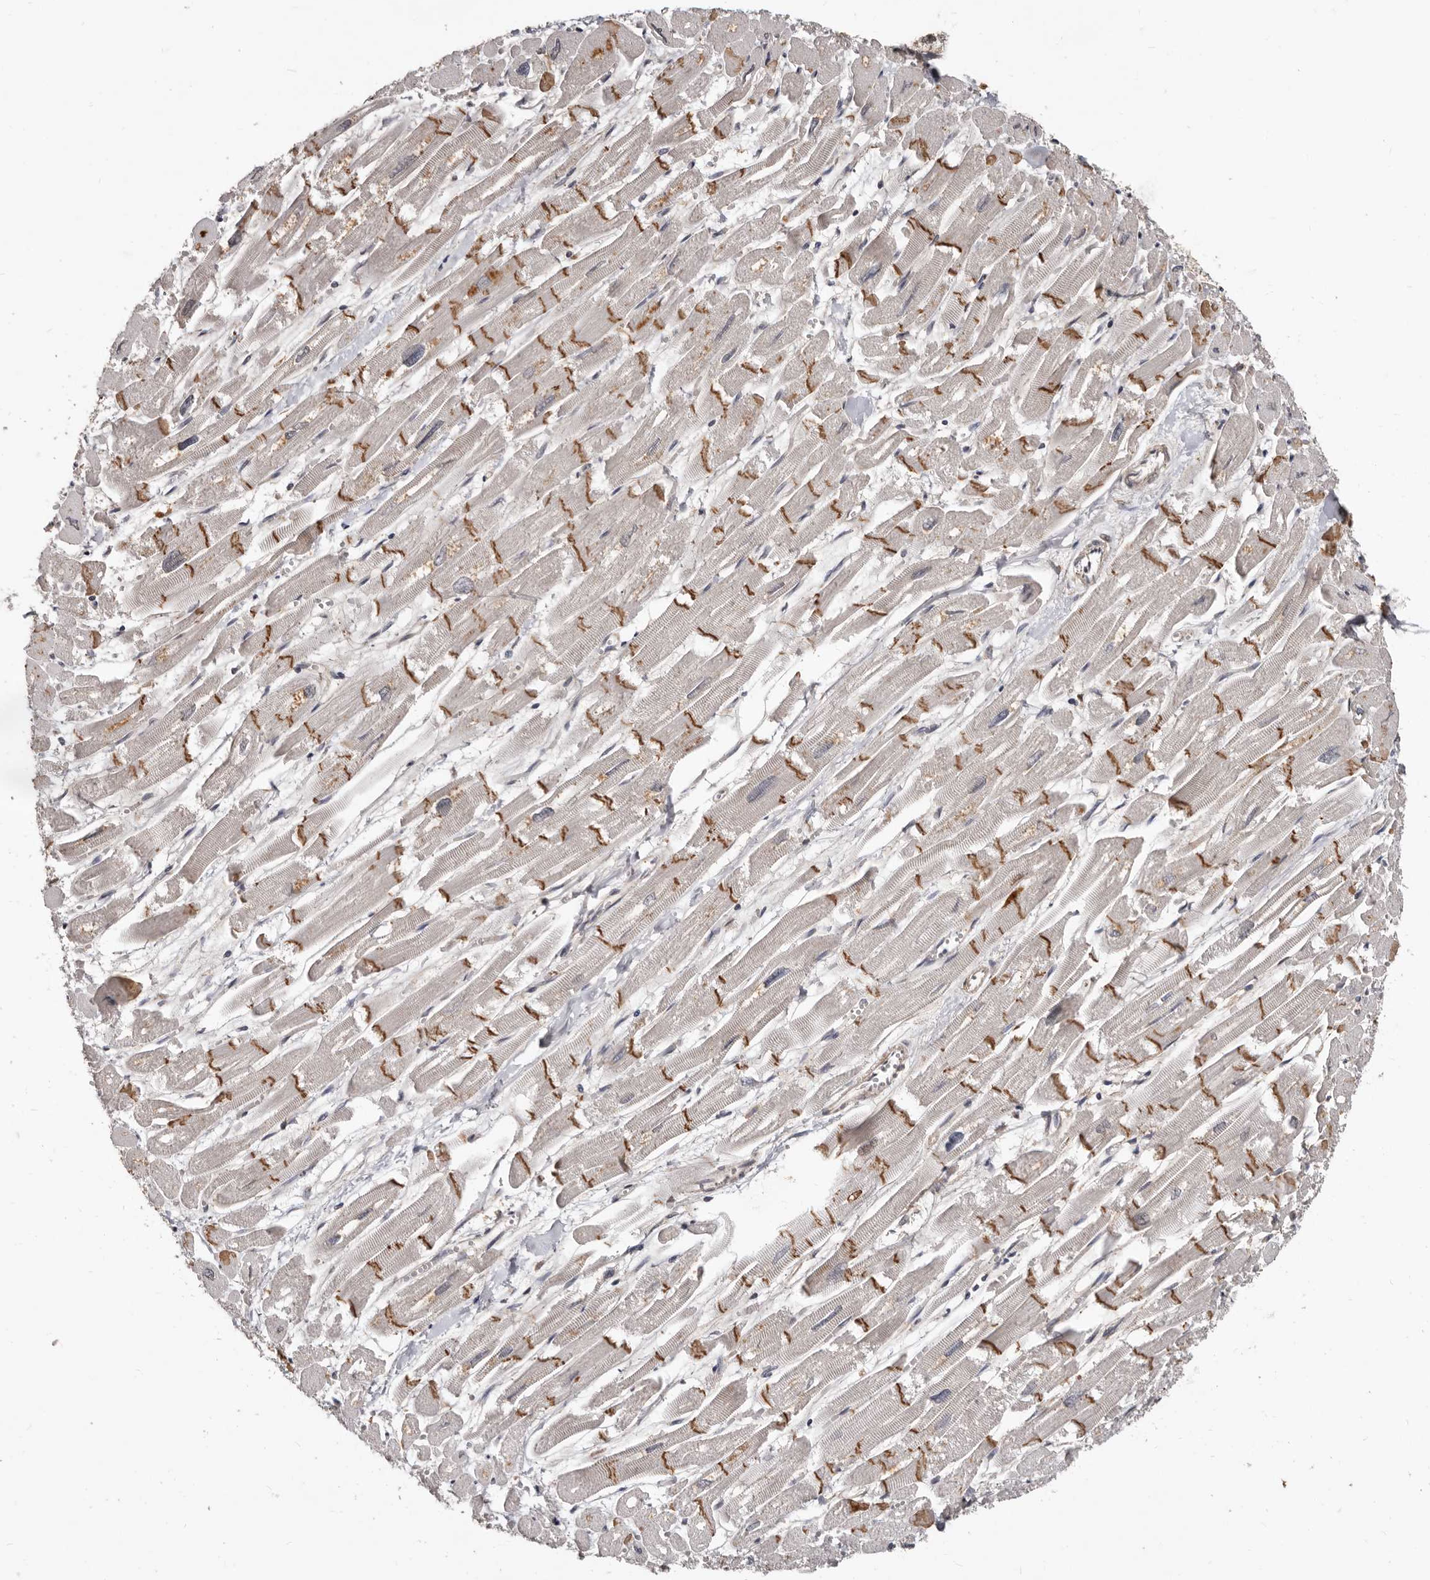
{"staining": {"intensity": "moderate", "quantity": "<25%", "location": "cytoplasmic/membranous"}, "tissue": "heart muscle", "cell_type": "Cardiomyocytes", "image_type": "normal", "snomed": [{"axis": "morphology", "description": "Normal tissue, NOS"}, {"axis": "topography", "description": "Heart"}], "caption": "Moderate cytoplasmic/membranous positivity is identified in about <25% of cardiomyocytes in normal heart muscle.", "gene": "WEE2", "patient": {"sex": "male", "age": 54}}